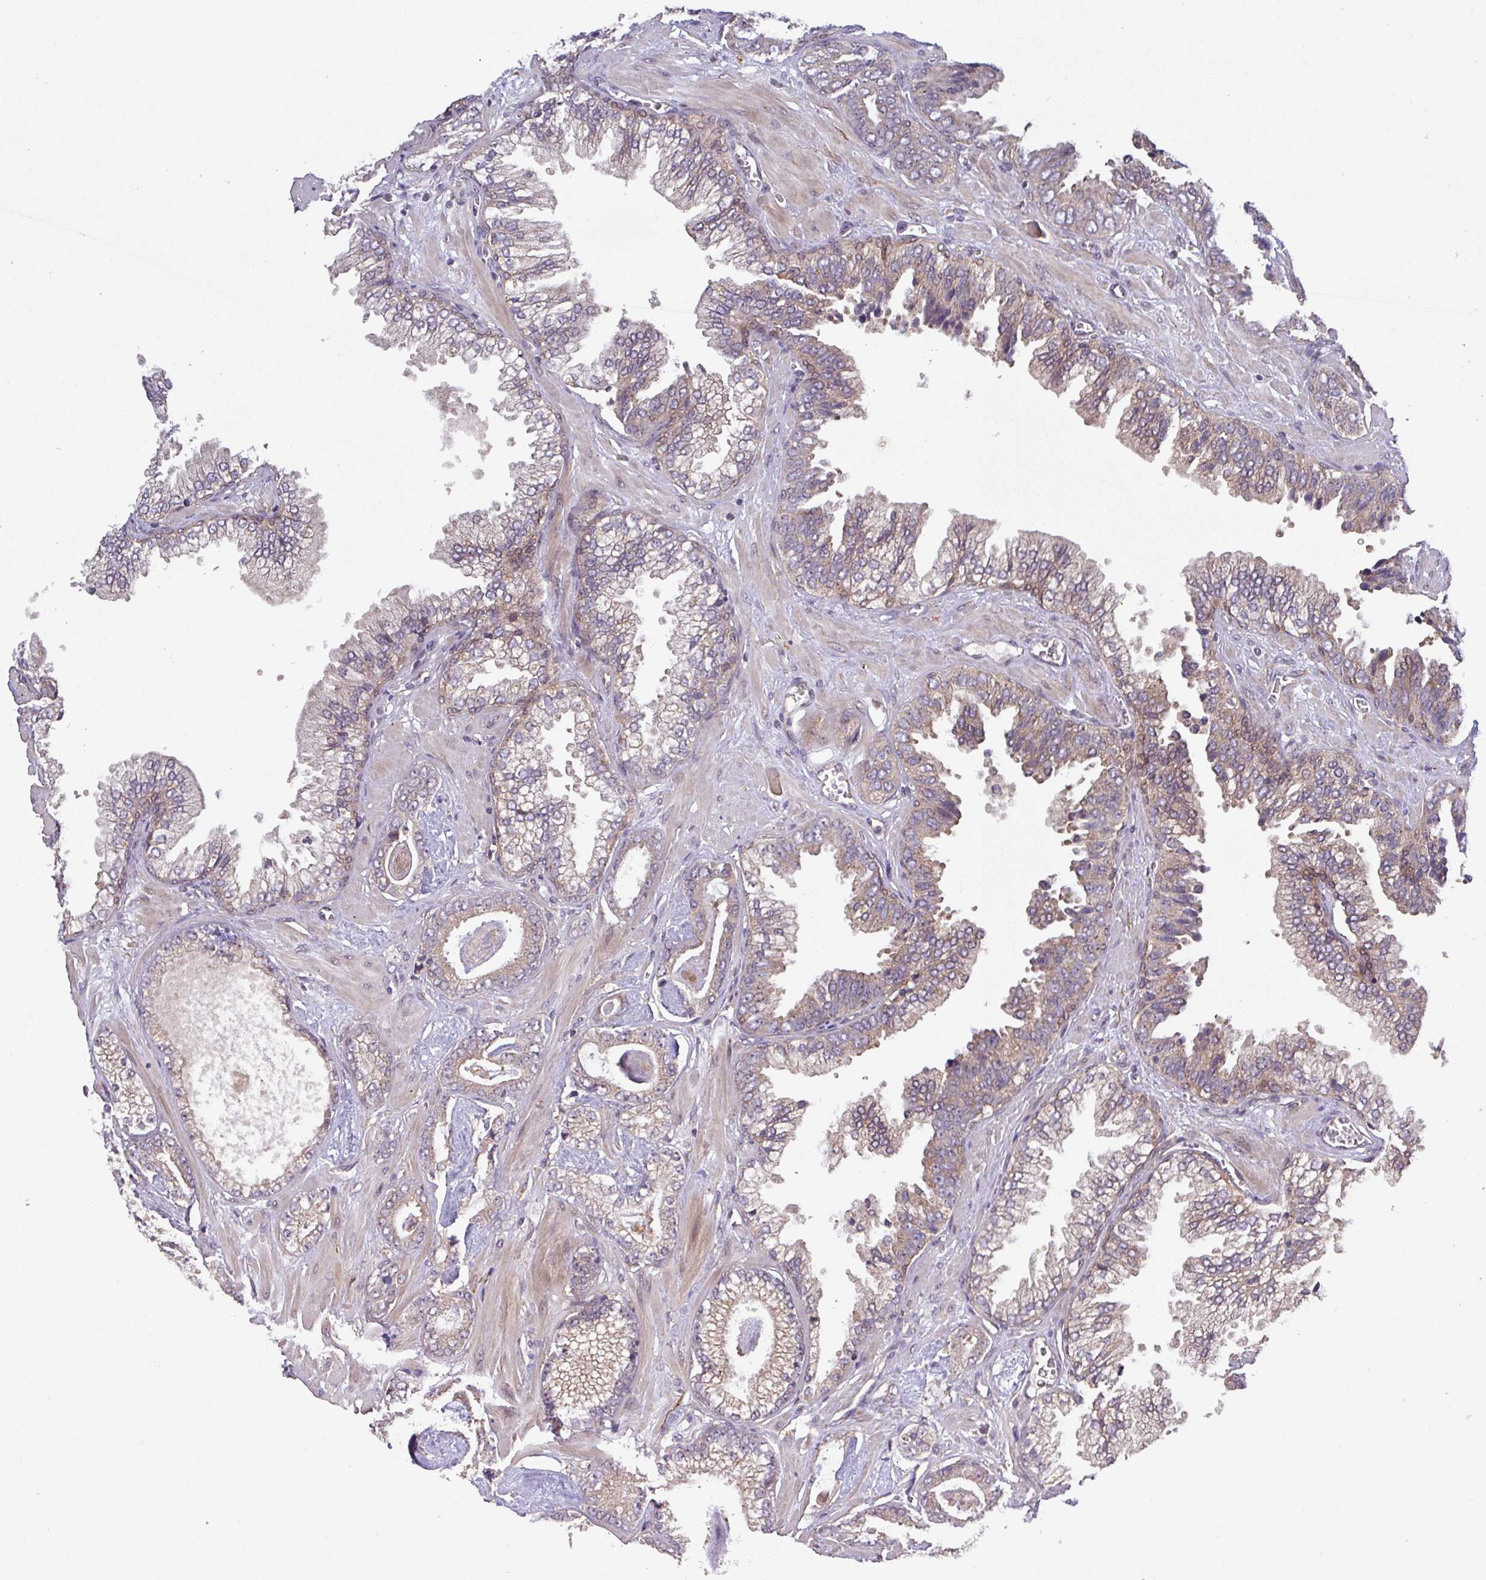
{"staining": {"intensity": "weak", "quantity": ">75%", "location": "cytoplasmic/membranous"}, "tissue": "prostate cancer", "cell_type": "Tumor cells", "image_type": "cancer", "snomed": [{"axis": "morphology", "description": "Adenocarcinoma, Low grade"}, {"axis": "topography", "description": "Prostate"}], "caption": "This is a micrograph of immunohistochemistry (IHC) staining of prostate adenocarcinoma (low-grade), which shows weak staining in the cytoplasmic/membranous of tumor cells.", "gene": "CCDC121", "patient": {"sex": "male", "age": 60}}